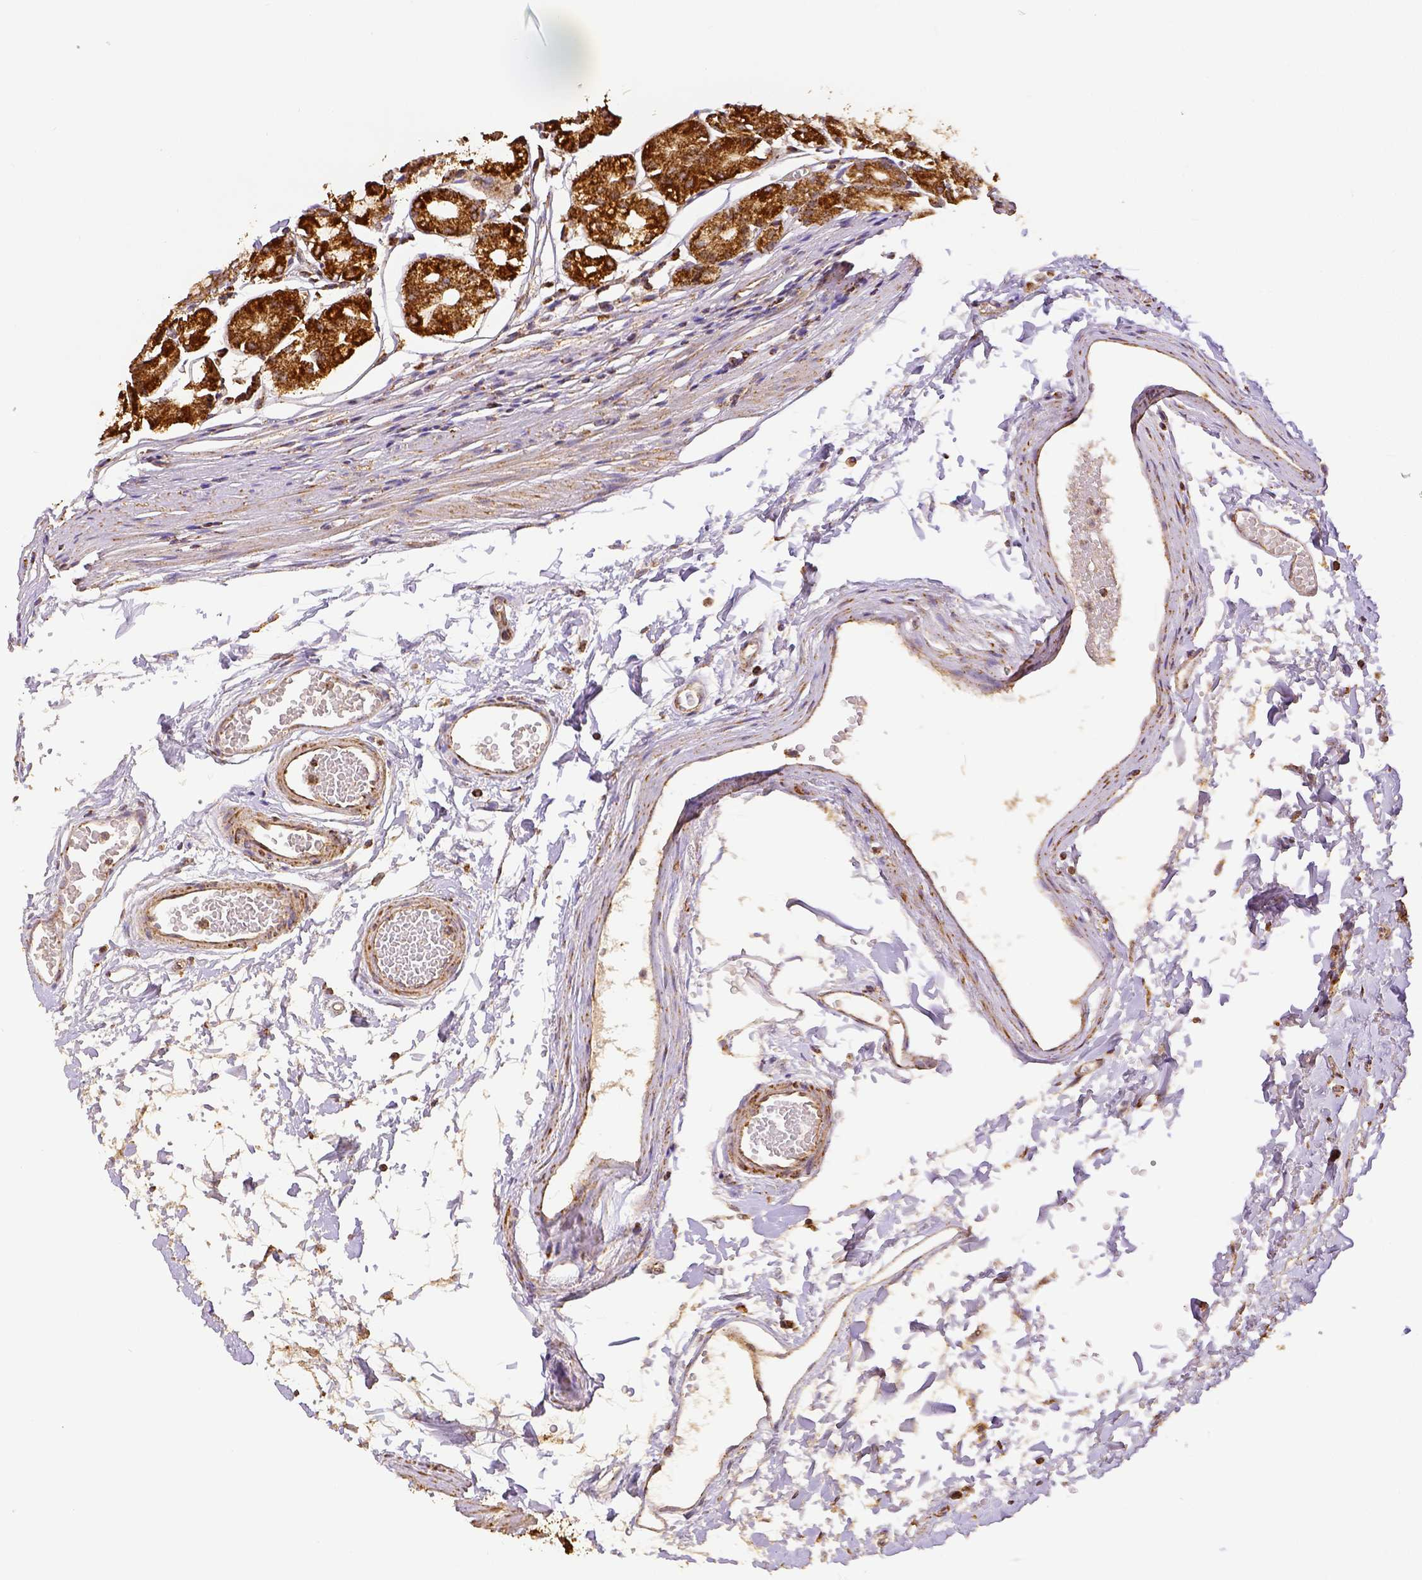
{"staining": {"intensity": "strong", "quantity": "<25%", "location": "cytoplasmic/membranous"}, "tissue": "stomach", "cell_type": "Glandular cells", "image_type": "normal", "snomed": [{"axis": "morphology", "description": "Normal tissue, NOS"}, {"axis": "topography", "description": "Stomach"}], "caption": "Human stomach stained with a brown dye shows strong cytoplasmic/membranous positive expression in about <25% of glandular cells.", "gene": "SDHB", "patient": {"sex": "male", "age": 55}}